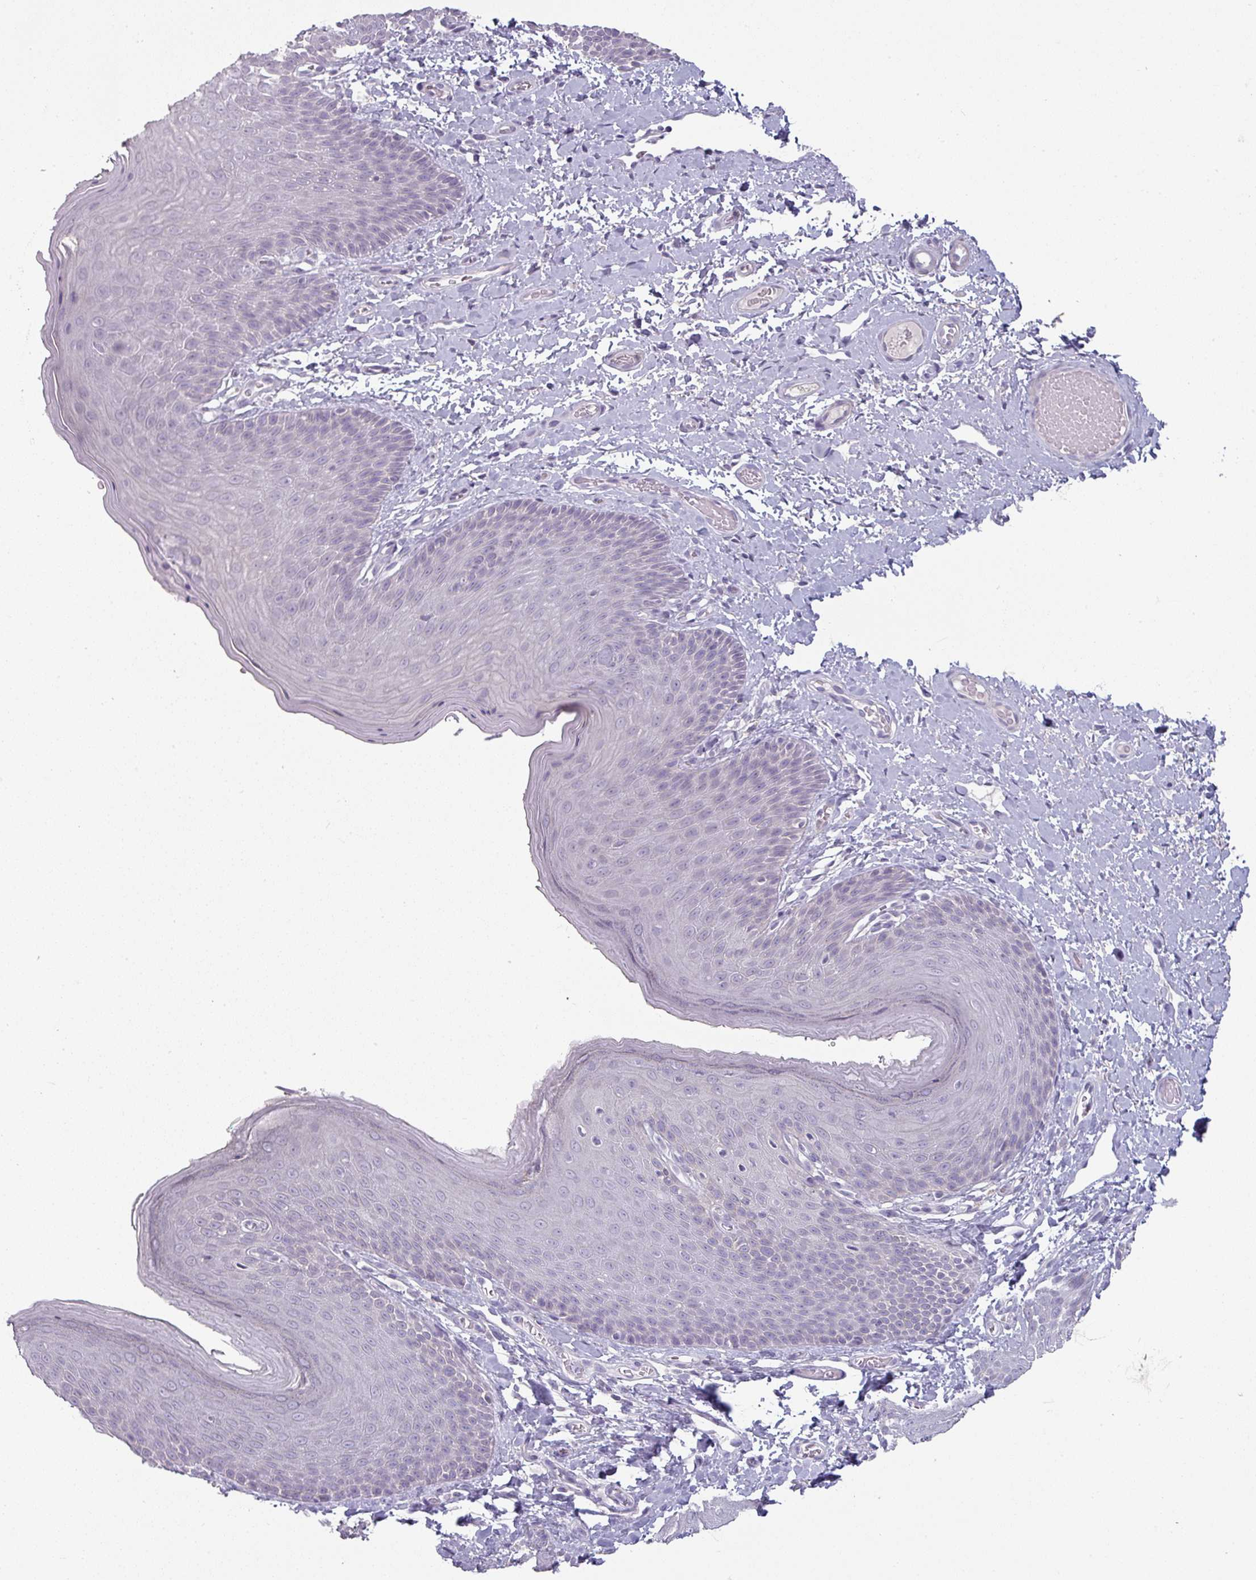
{"staining": {"intensity": "negative", "quantity": "none", "location": "none"}, "tissue": "skin", "cell_type": "Epidermal cells", "image_type": "normal", "snomed": [{"axis": "morphology", "description": "Normal tissue, NOS"}, {"axis": "topography", "description": "Anal"}], "caption": "Epidermal cells show no significant protein expression in unremarkable skin. The staining was performed using DAB to visualize the protein expression in brown, while the nuclei were stained in blue with hematoxylin (Magnification: 20x).", "gene": "MAGEC3", "patient": {"sex": "female", "age": 40}}